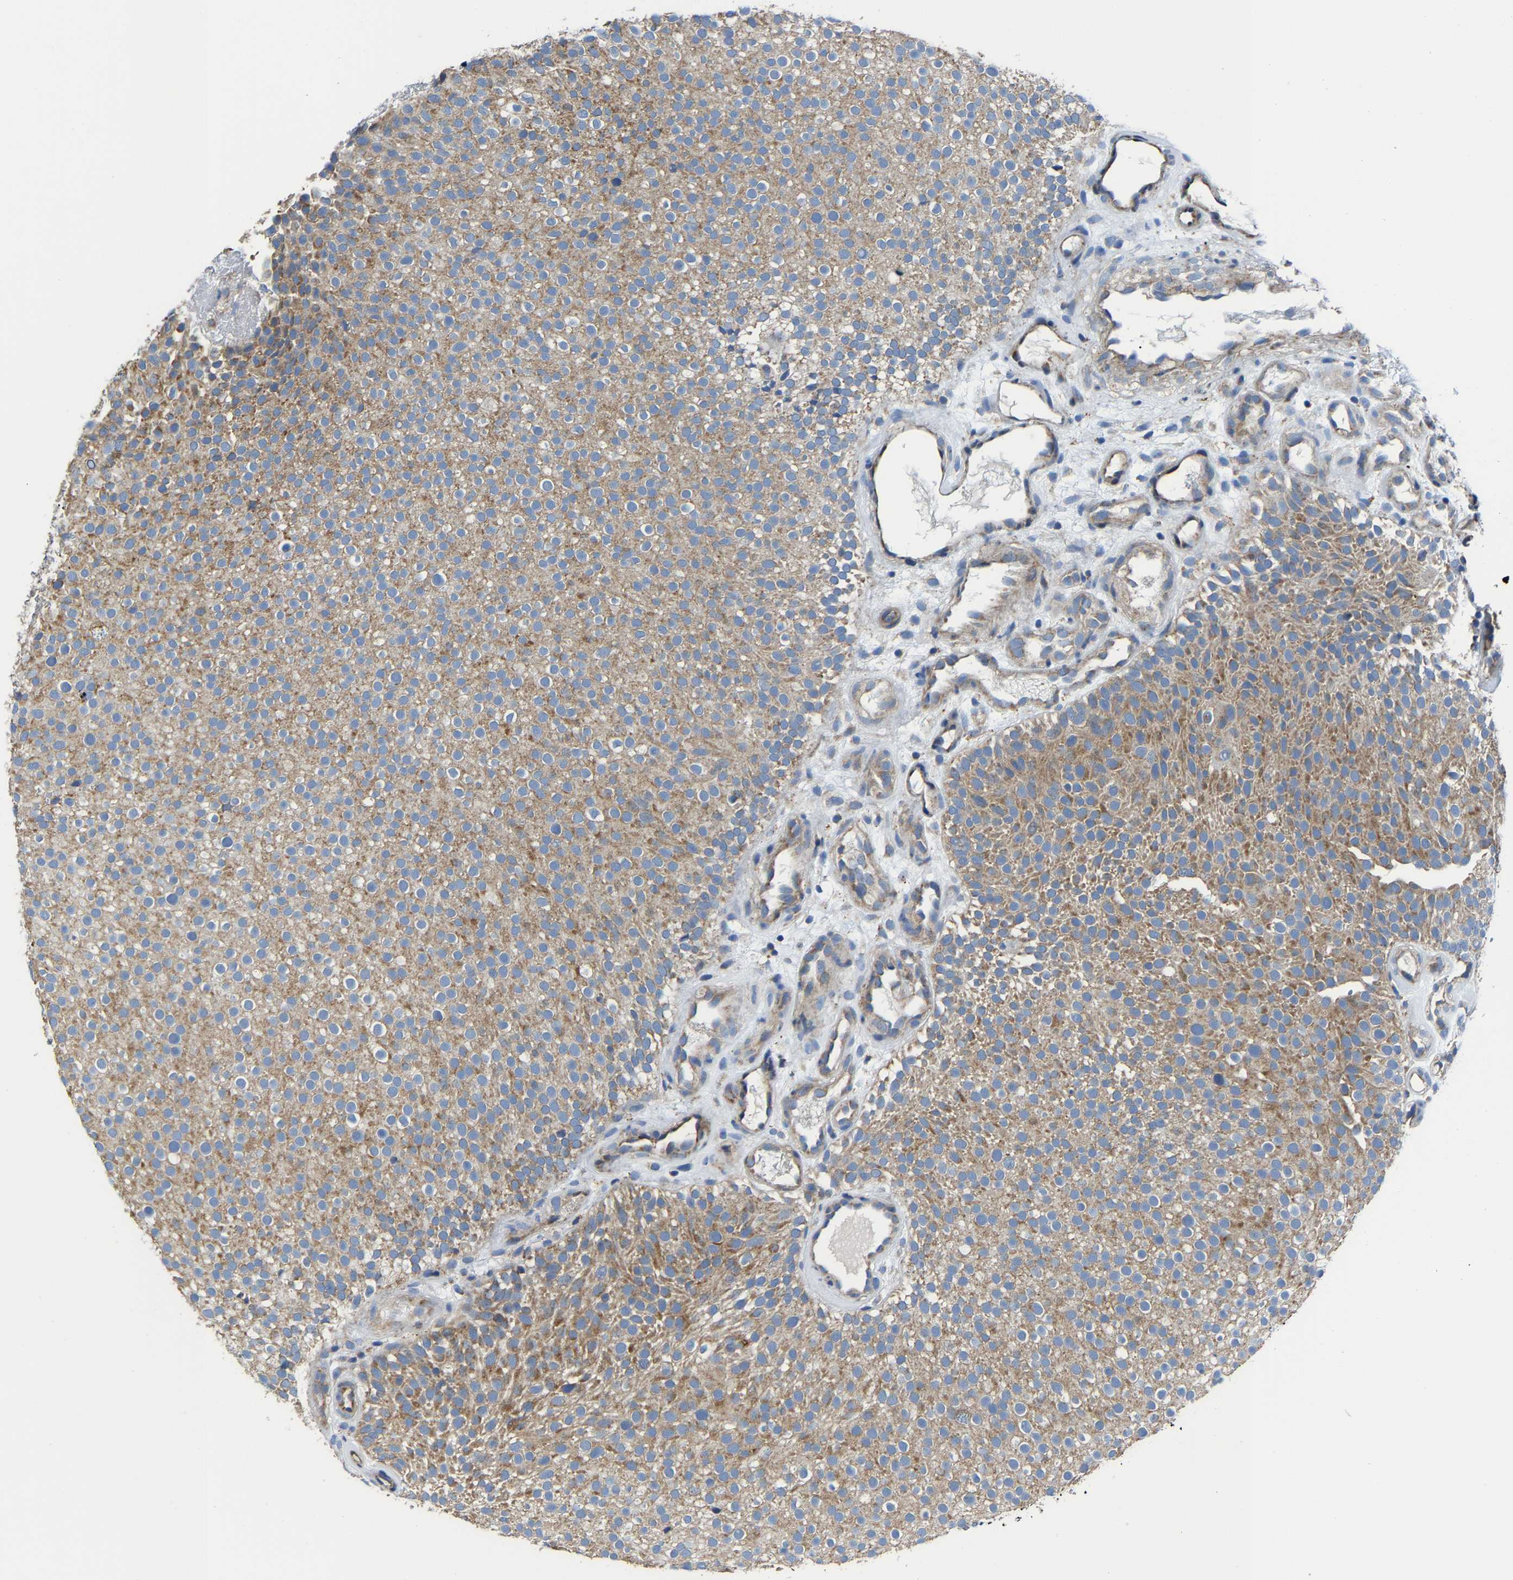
{"staining": {"intensity": "moderate", "quantity": ">75%", "location": "cytoplasmic/membranous"}, "tissue": "urothelial cancer", "cell_type": "Tumor cells", "image_type": "cancer", "snomed": [{"axis": "morphology", "description": "Urothelial carcinoma, Low grade"}, {"axis": "topography", "description": "Urinary bladder"}], "caption": "Human urothelial cancer stained for a protein (brown) exhibits moderate cytoplasmic/membranous positive expression in about >75% of tumor cells.", "gene": "AGK", "patient": {"sex": "male", "age": 78}}